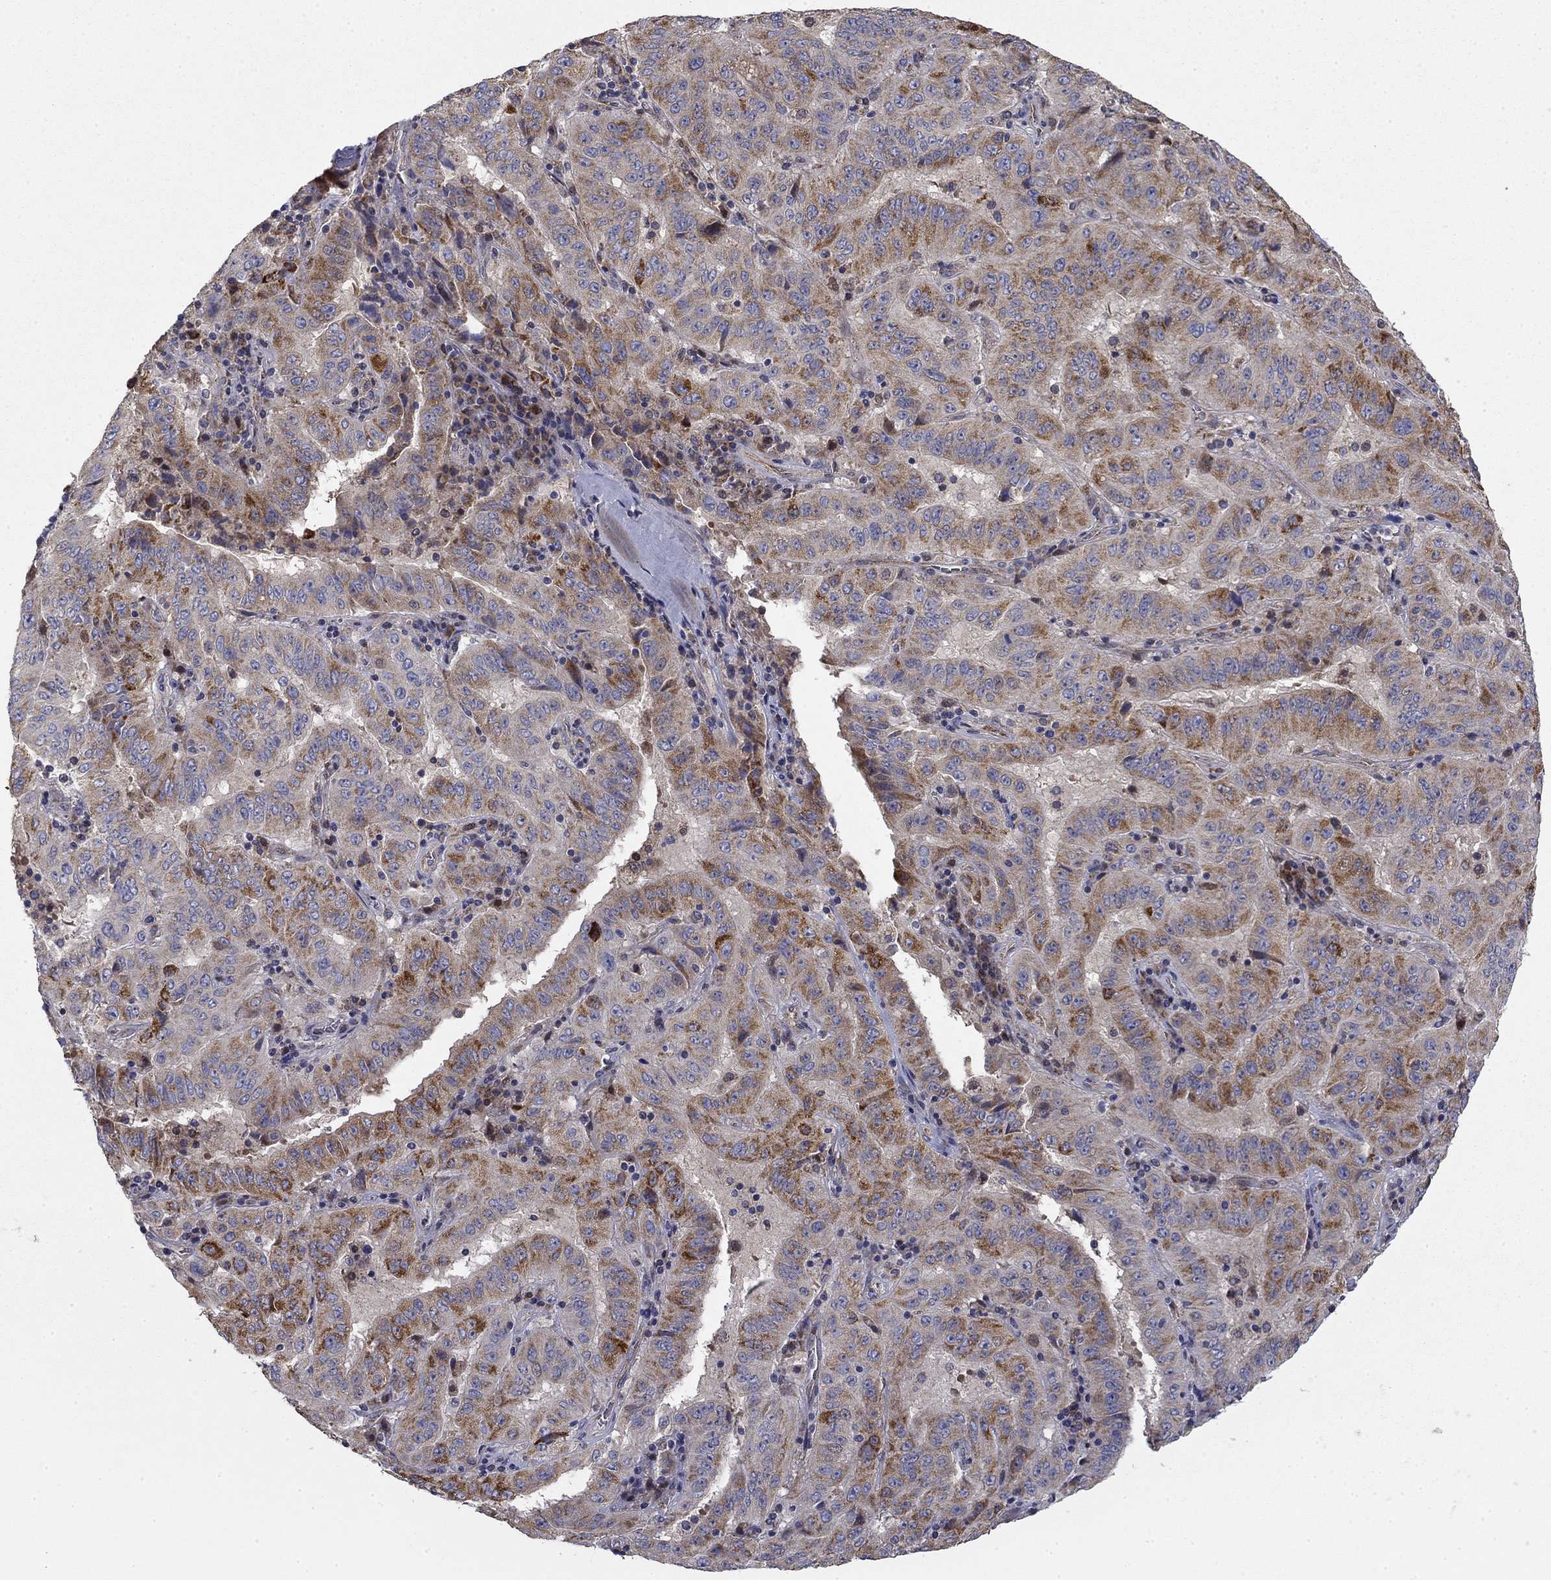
{"staining": {"intensity": "moderate", "quantity": "25%-75%", "location": "cytoplasmic/membranous"}, "tissue": "pancreatic cancer", "cell_type": "Tumor cells", "image_type": "cancer", "snomed": [{"axis": "morphology", "description": "Adenocarcinoma, NOS"}, {"axis": "topography", "description": "Pancreas"}], "caption": "An IHC micrograph of neoplastic tissue is shown. Protein staining in brown shows moderate cytoplasmic/membranous positivity in pancreatic cancer within tumor cells.", "gene": "MMAA", "patient": {"sex": "male", "age": 63}}